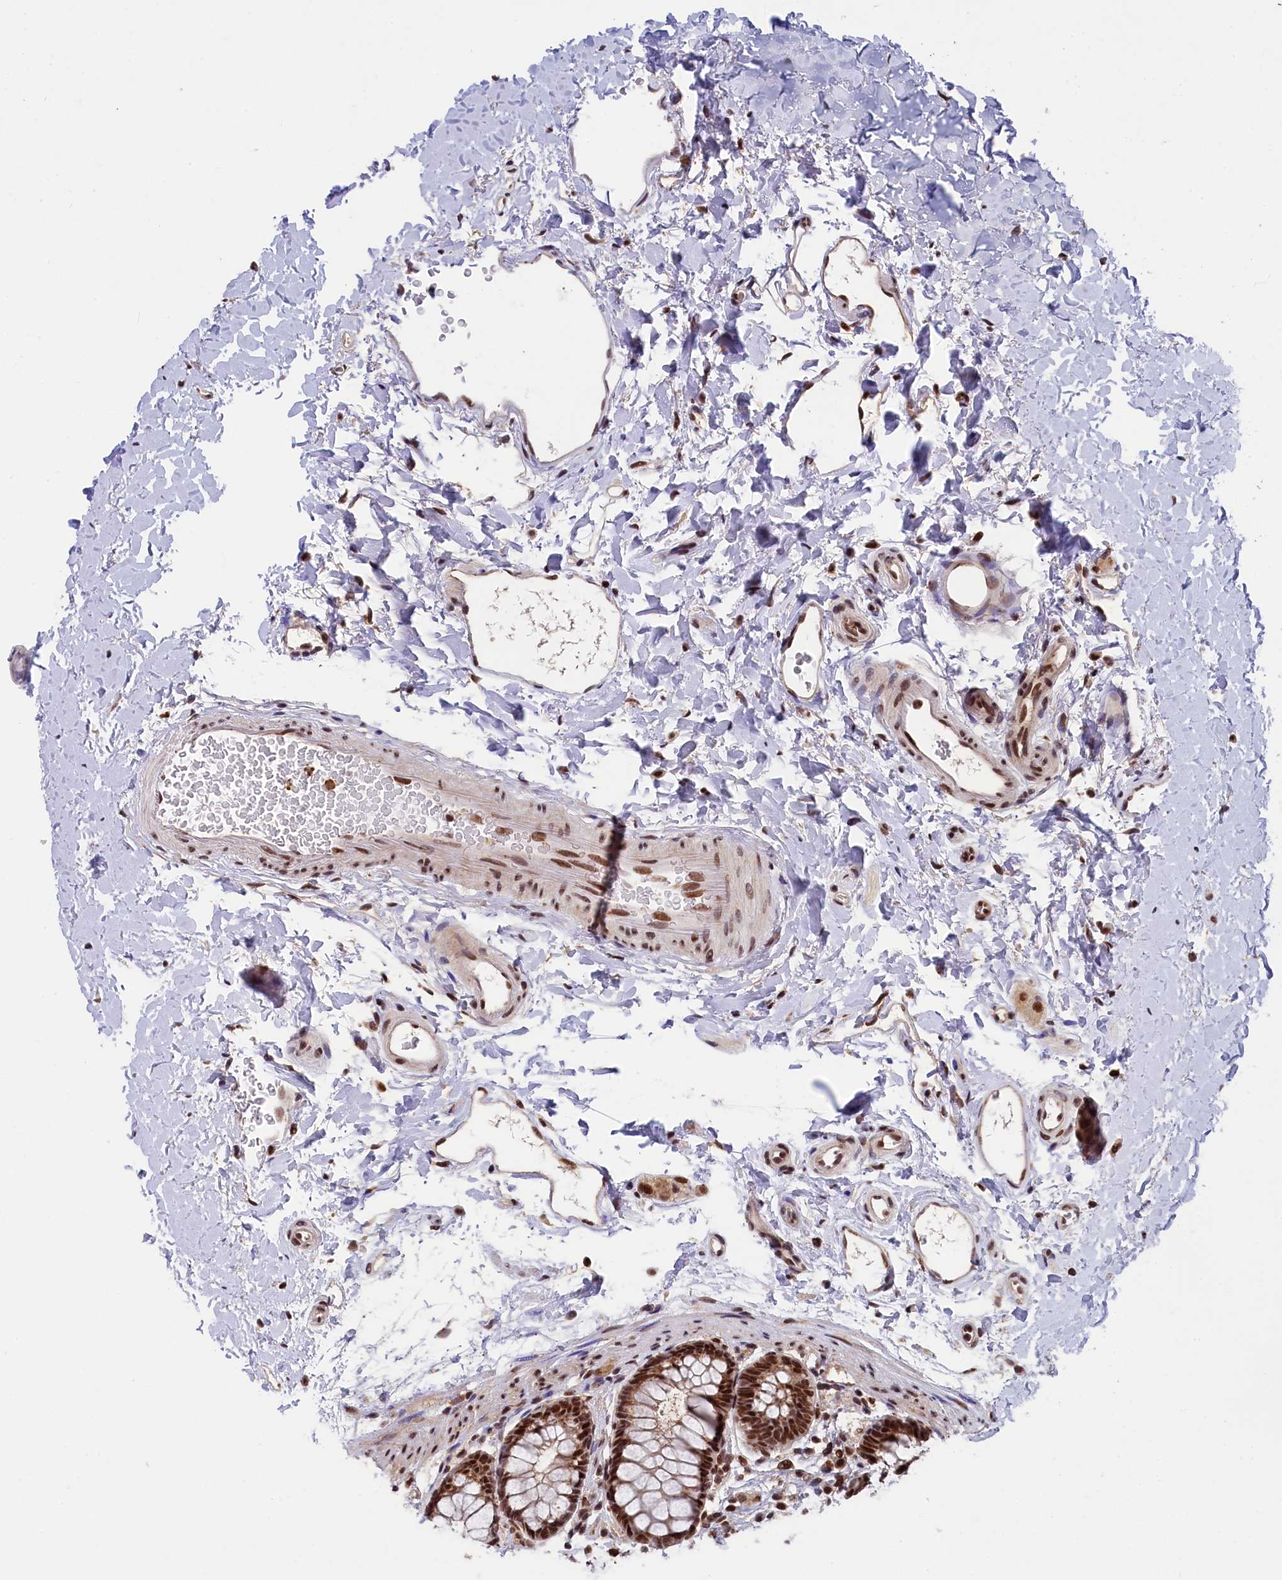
{"staining": {"intensity": "strong", "quantity": ">75%", "location": "nuclear"}, "tissue": "rectum", "cell_type": "Glandular cells", "image_type": "normal", "snomed": [{"axis": "morphology", "description": "Normal tissue, NOS"}, {"axis": "topography", "description": "Rectum"}], "caption": "Immunohistochemical staining of unremarkable human rectum demonstrates high levels of strong nuclear positivity in approximately >75% of glandular cells. (brown staining indicates protein expression, while blue staining denotes nuclei).", "gene": "ADIG", "patient": {"sex": "female", "age": 65}}